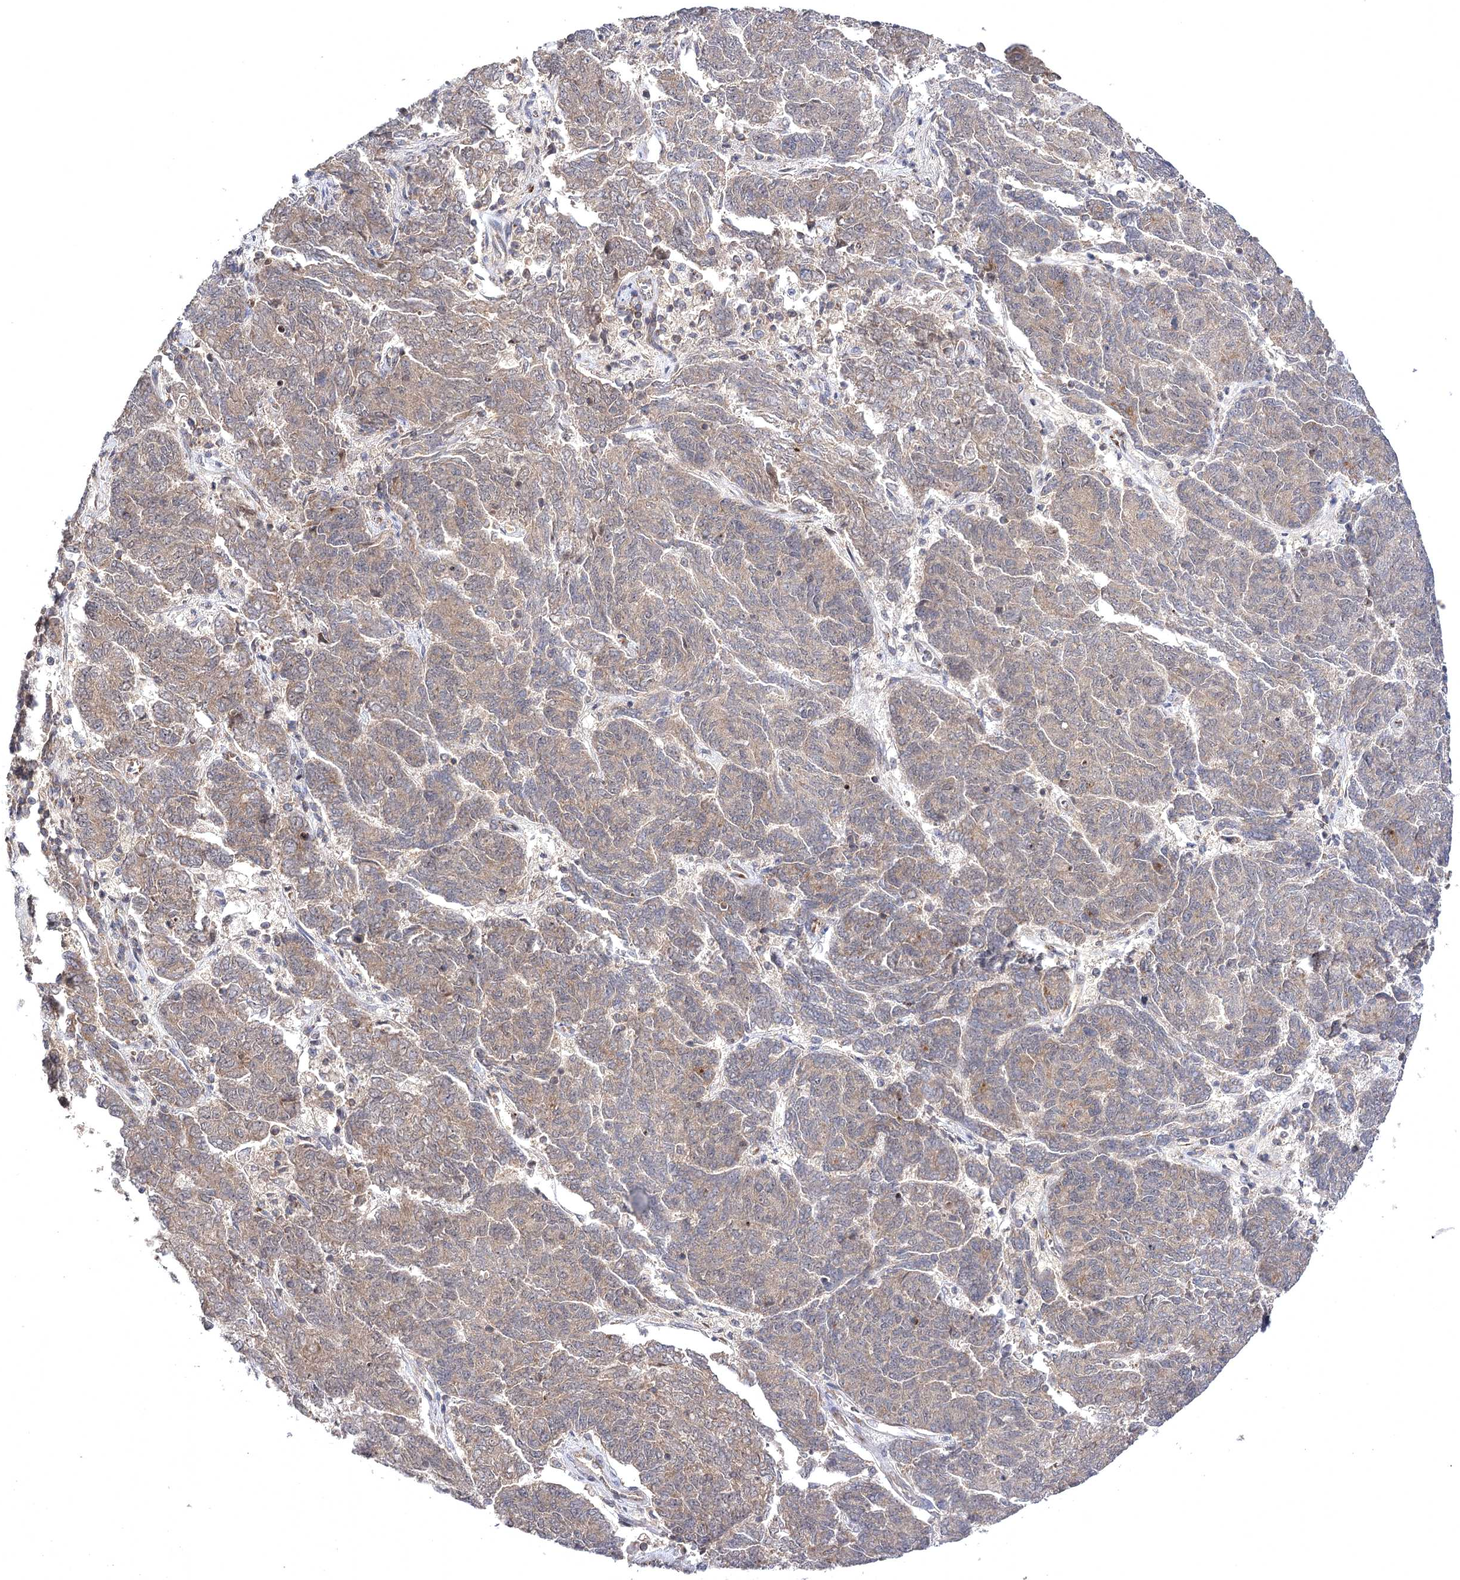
{"staining": {"intensity": "moderate", "quantity": ">75%", "location": "cytoplasmic/membranous"}, "tissue": "endometrial cancer", "cell_type": "Tumor cells", "image_type": "cancer", "snomed": [{"axis": "morphology", "description": "Adenocarcinoma, NOS"}, {"axis": "topography", "description": "Endometrium"}], "caption": "A brown stain labels moderate cytoplasmic/membranous positivity of a protein in endometrial cancer (adenocarcinoma) tumor cells.", "gene": "BCR", "patient": {"sex": "female", "age": 80}}